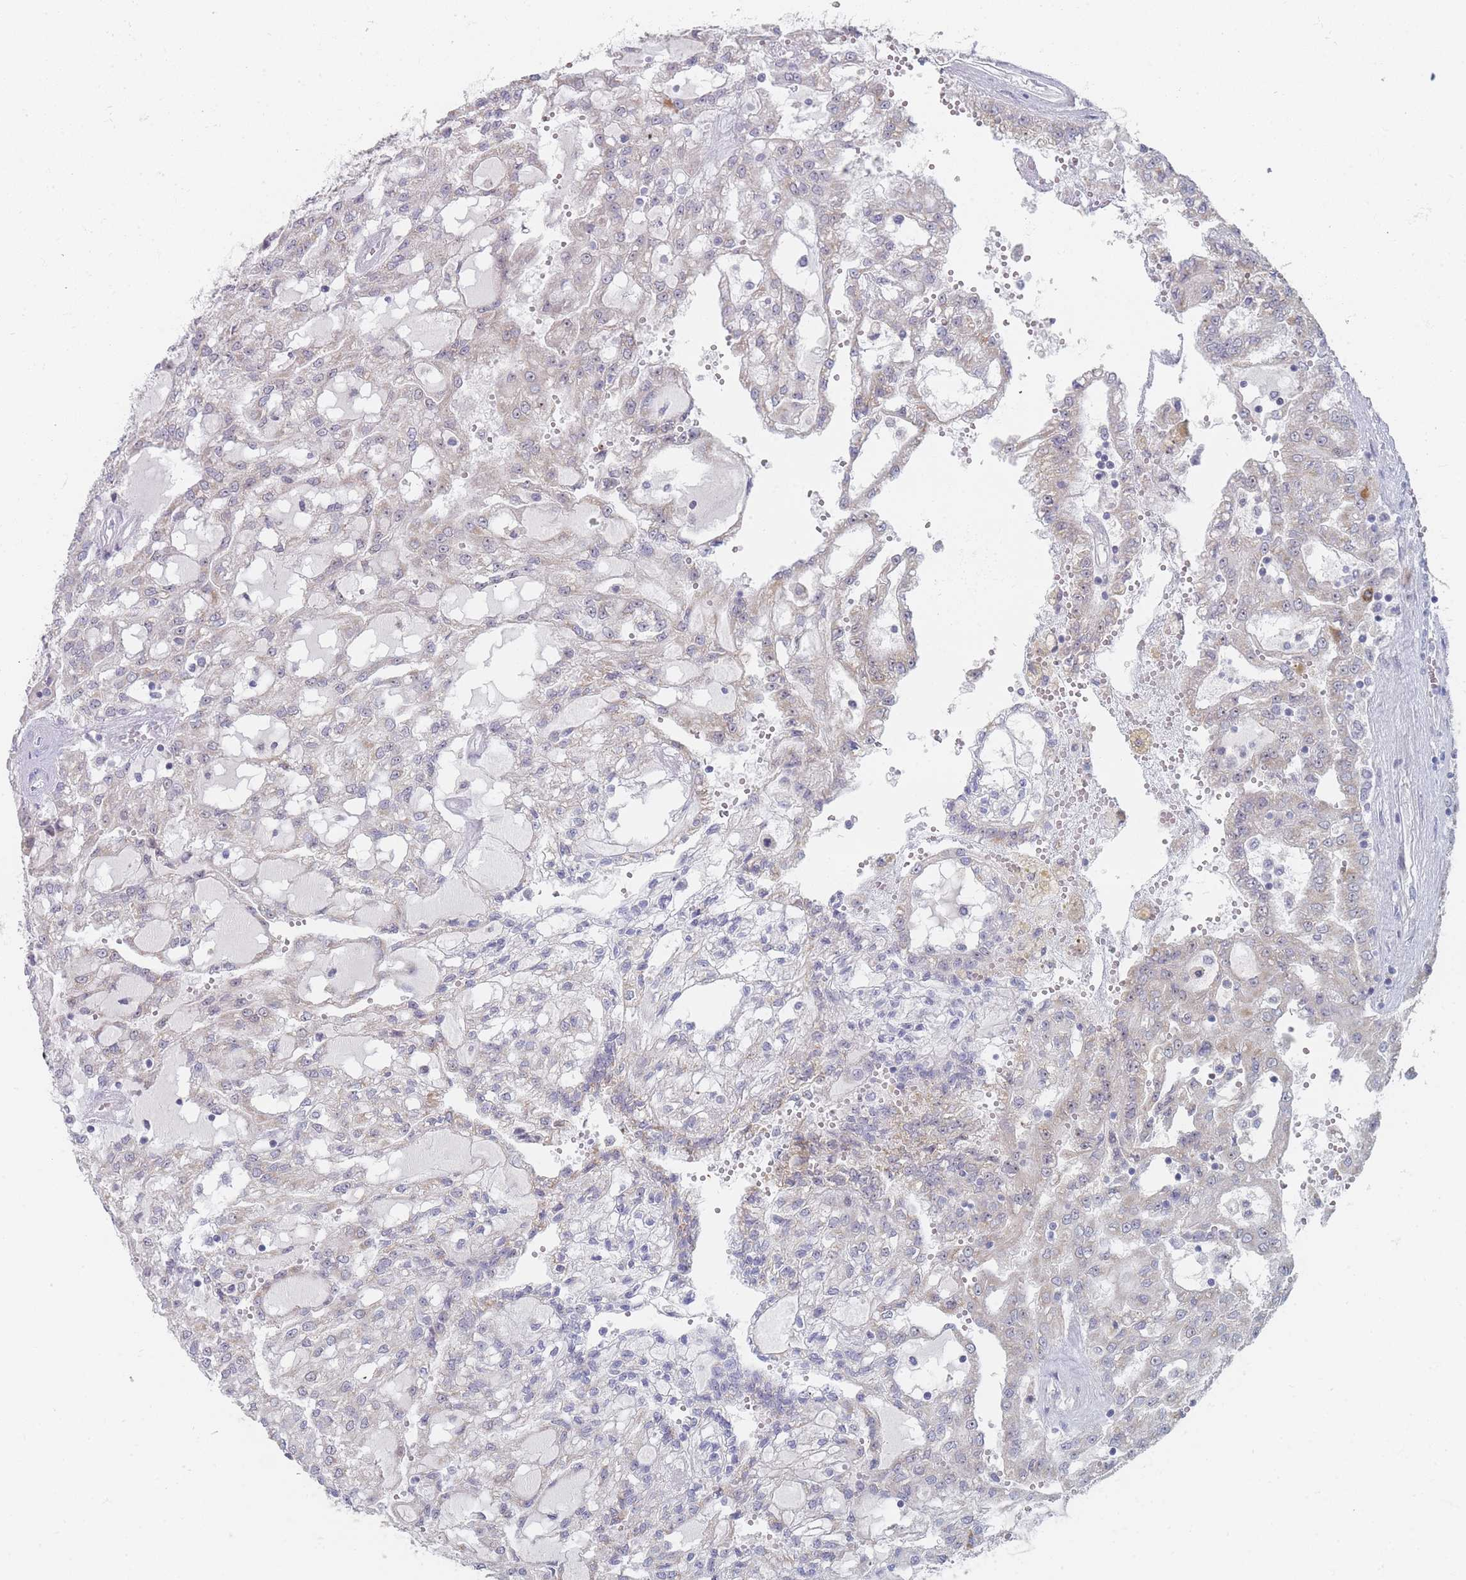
{"staining": {"intensity": "negative", "quantity": "none", "location": "none"}, "tissue": "renal cancer", "cell_type": "Tumor cells", "image_type": "cancer", "snomed": [{"axis": "morphology", "description": "Adenocarcinoma, NOS"}, {"axis": "topography", "description": "Kidney"}], "caption": "Protein analysis of renal cancer (adenocarcinoma) exhibits no significant expression in tumor cells. Nuclei are stained in blue.", "gene": "RNF8", "patient": {"sex": "male", "age": 63}}